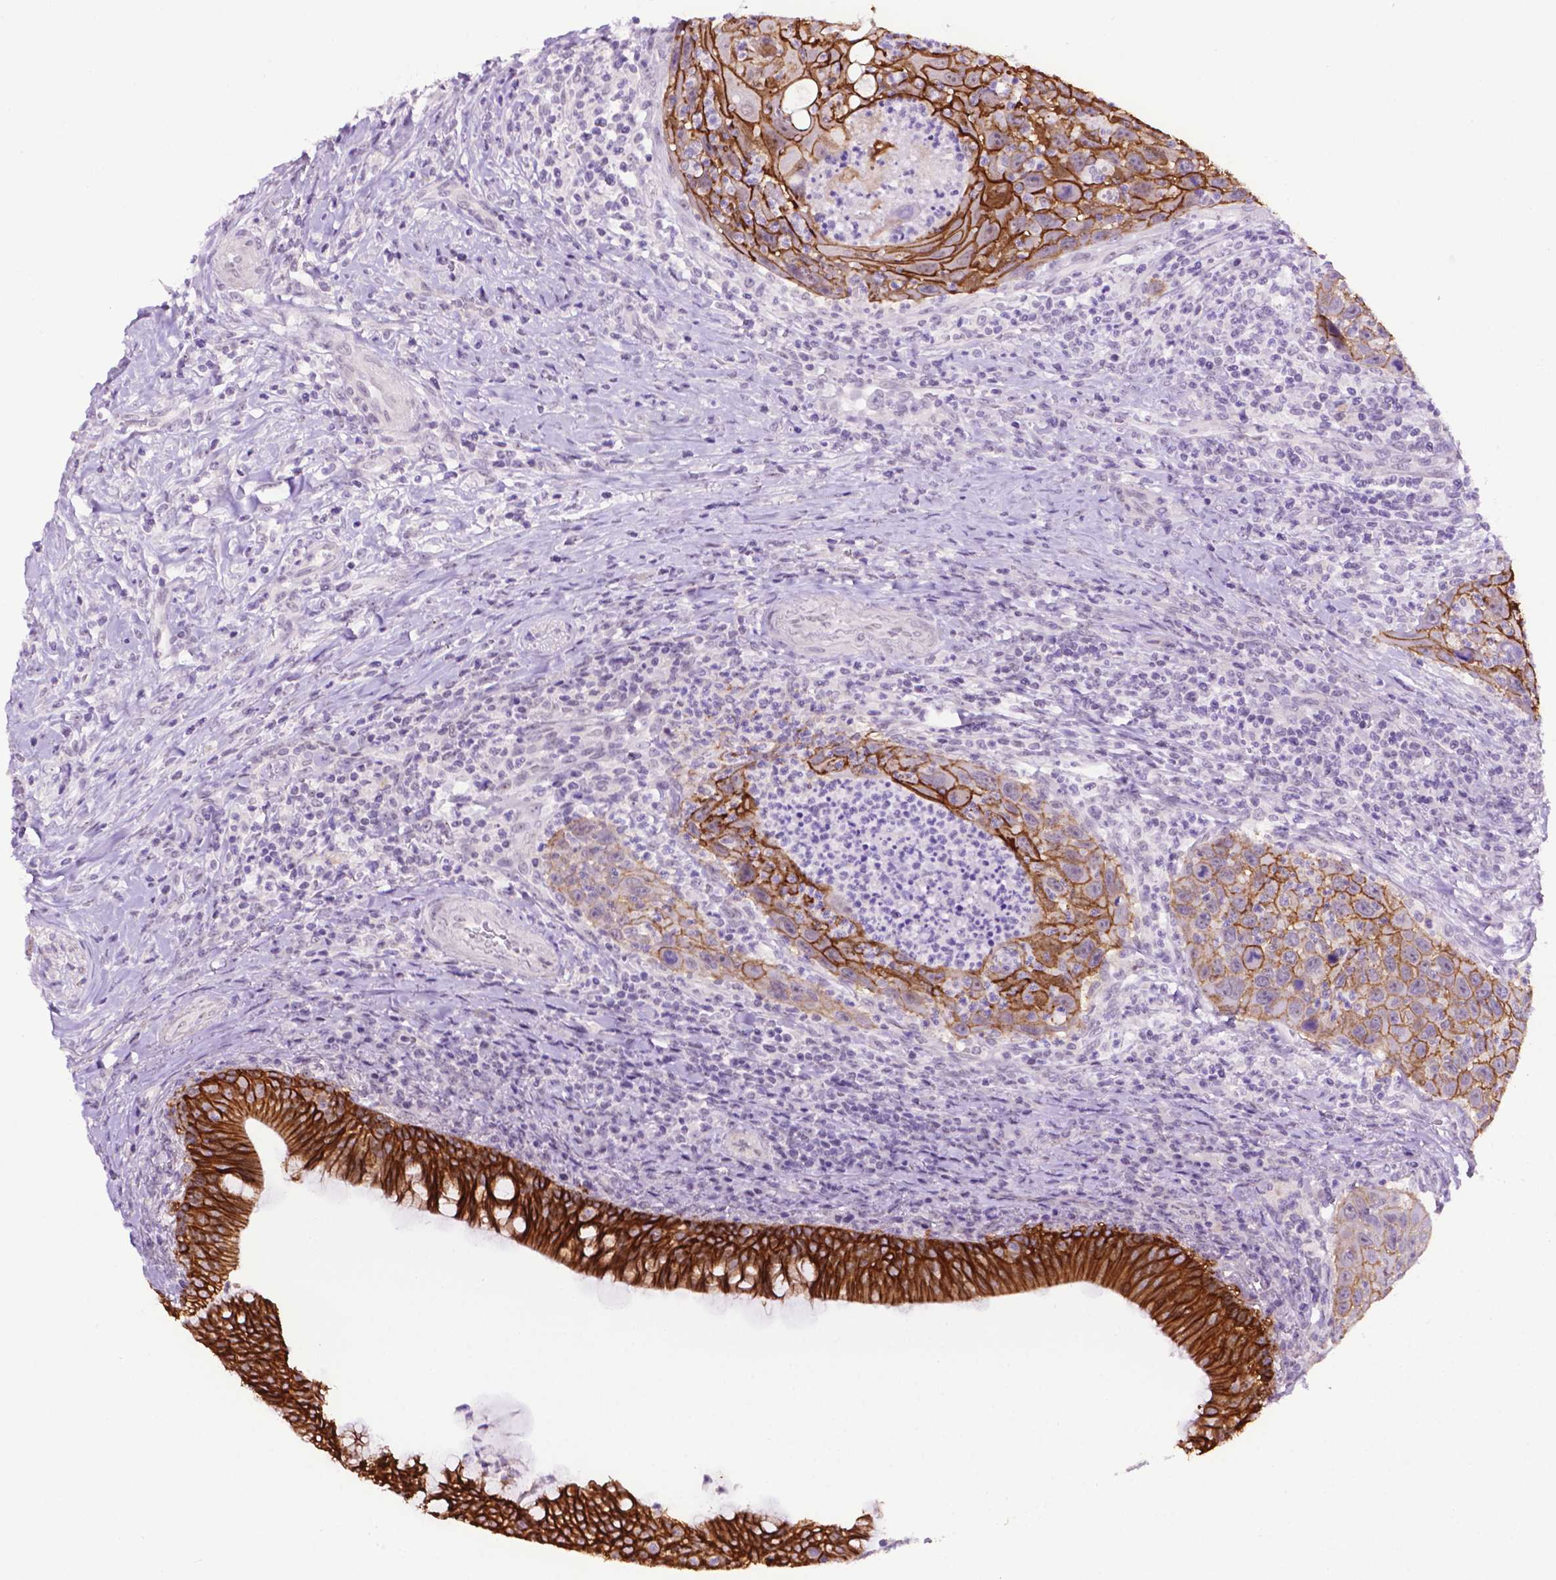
{"staining": {"intensity": "strong", "quantity": "25%-75%", "location": "cytoplasmic/membranous"}, "tissue": "head and neck cancer", "cell_type": "Tumor cells", "image_type": "cancer", "snomed": [{"axis": "morphology", "description": "Squamous cell carcinoma, NOS"}, {"axis": "topography", "description": "Head-Neck"}], "caption": "A high amount of strong cytoplasmic/membranous positivity is seen in about 25%-75% of tumor cells in squamous cell carcinoma (head and neck) tissue.", "gene": "TACSTD2", "patient": {"sex": "male", "age": 69}}